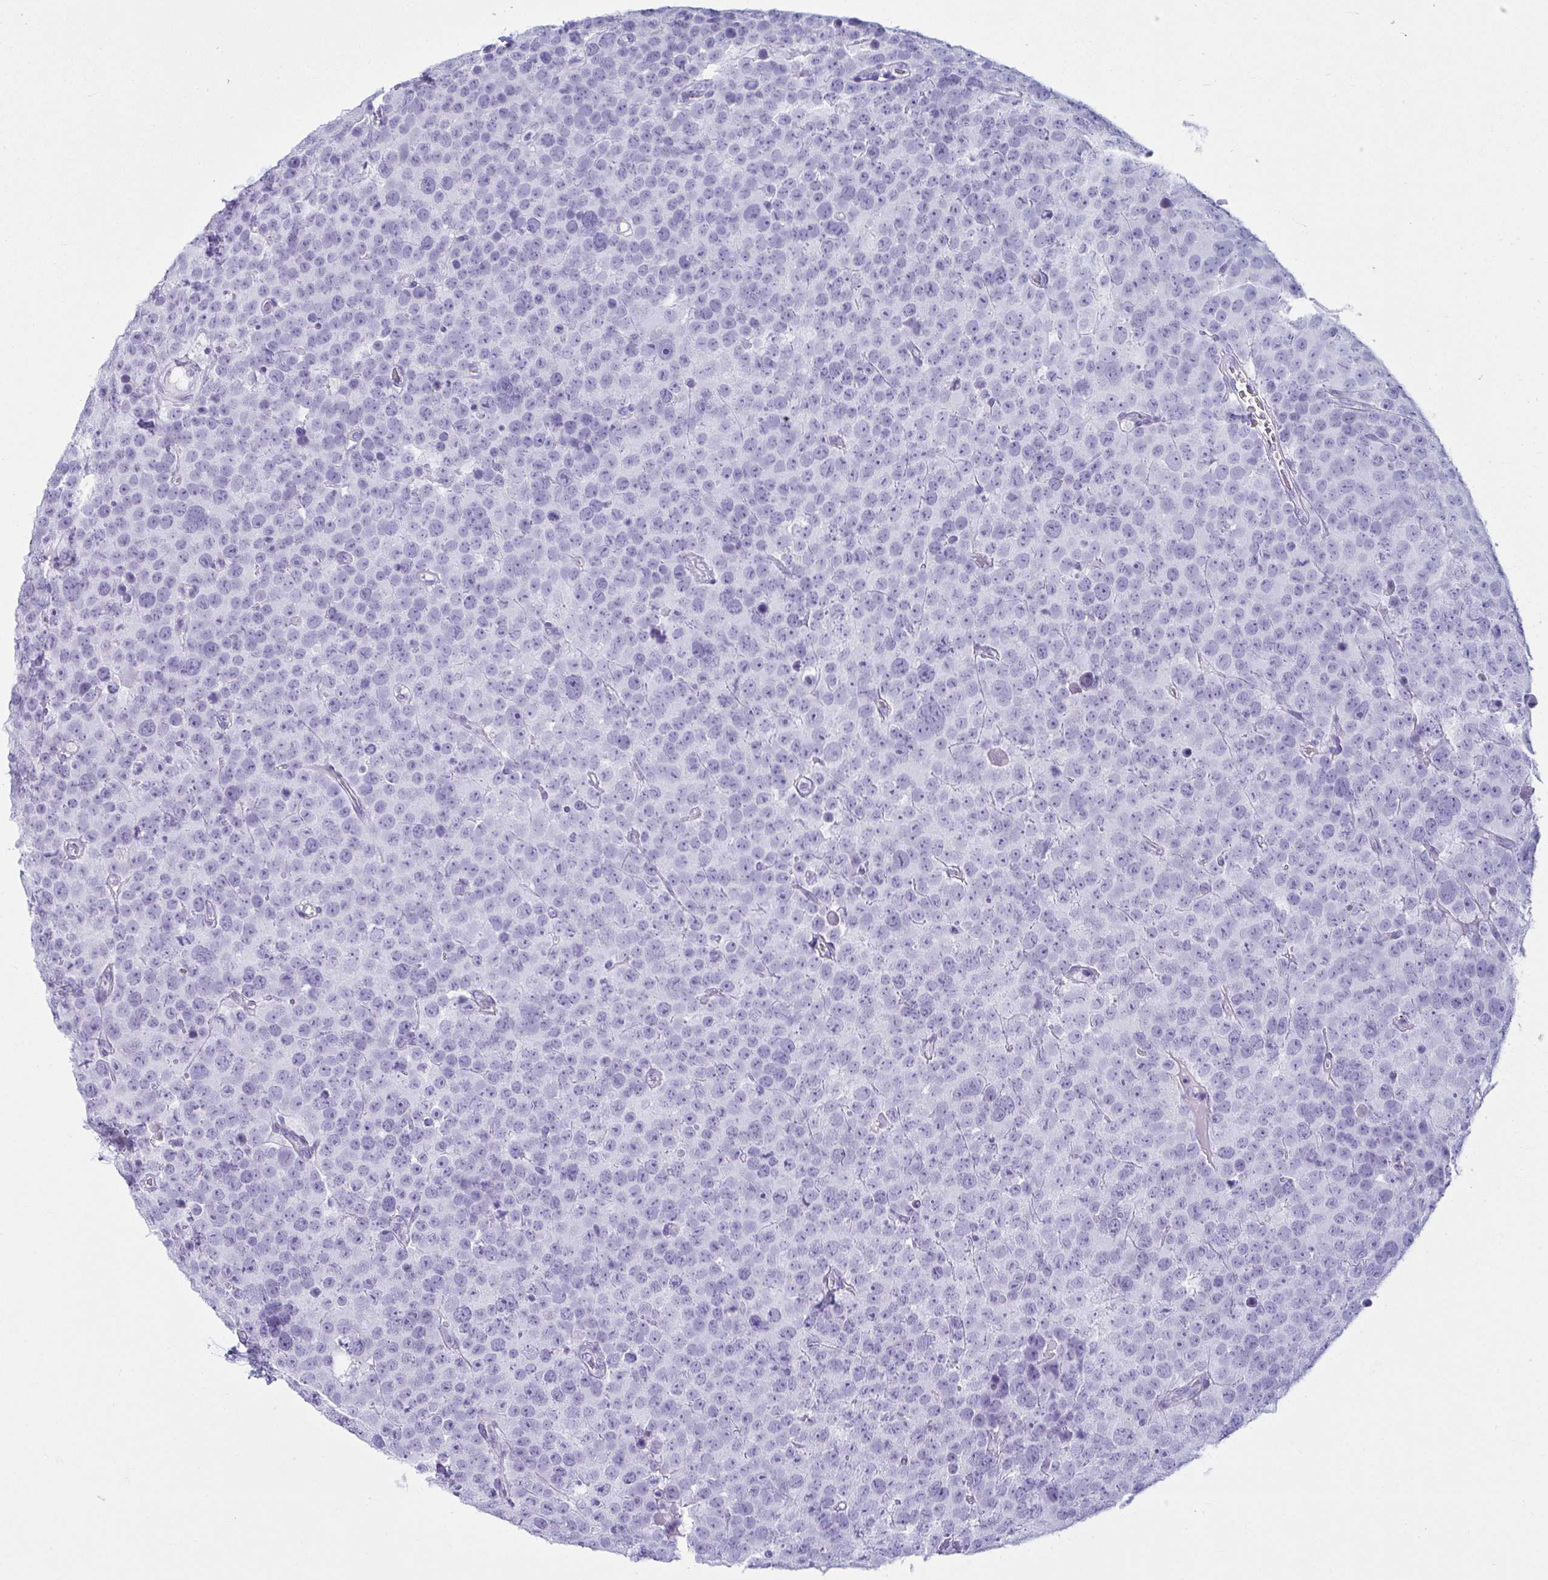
{"staining": {"intensity": "negative", "quantity": "none", "location": "none"}, "tissue": "testis cancer", "cell_type": "Tumor cells", "image_type": "cancer", "snomed": [{"axis": "morphology", "description": "Seminoma, NOS"}, {"axis": "topography", "description": "Testis"}], "caption": "Photomicrograph shows no significant protein expression in tumor cells of testis cancer.", "gene": "CLGN", "patient": {"sex": "male", "age": 71}}